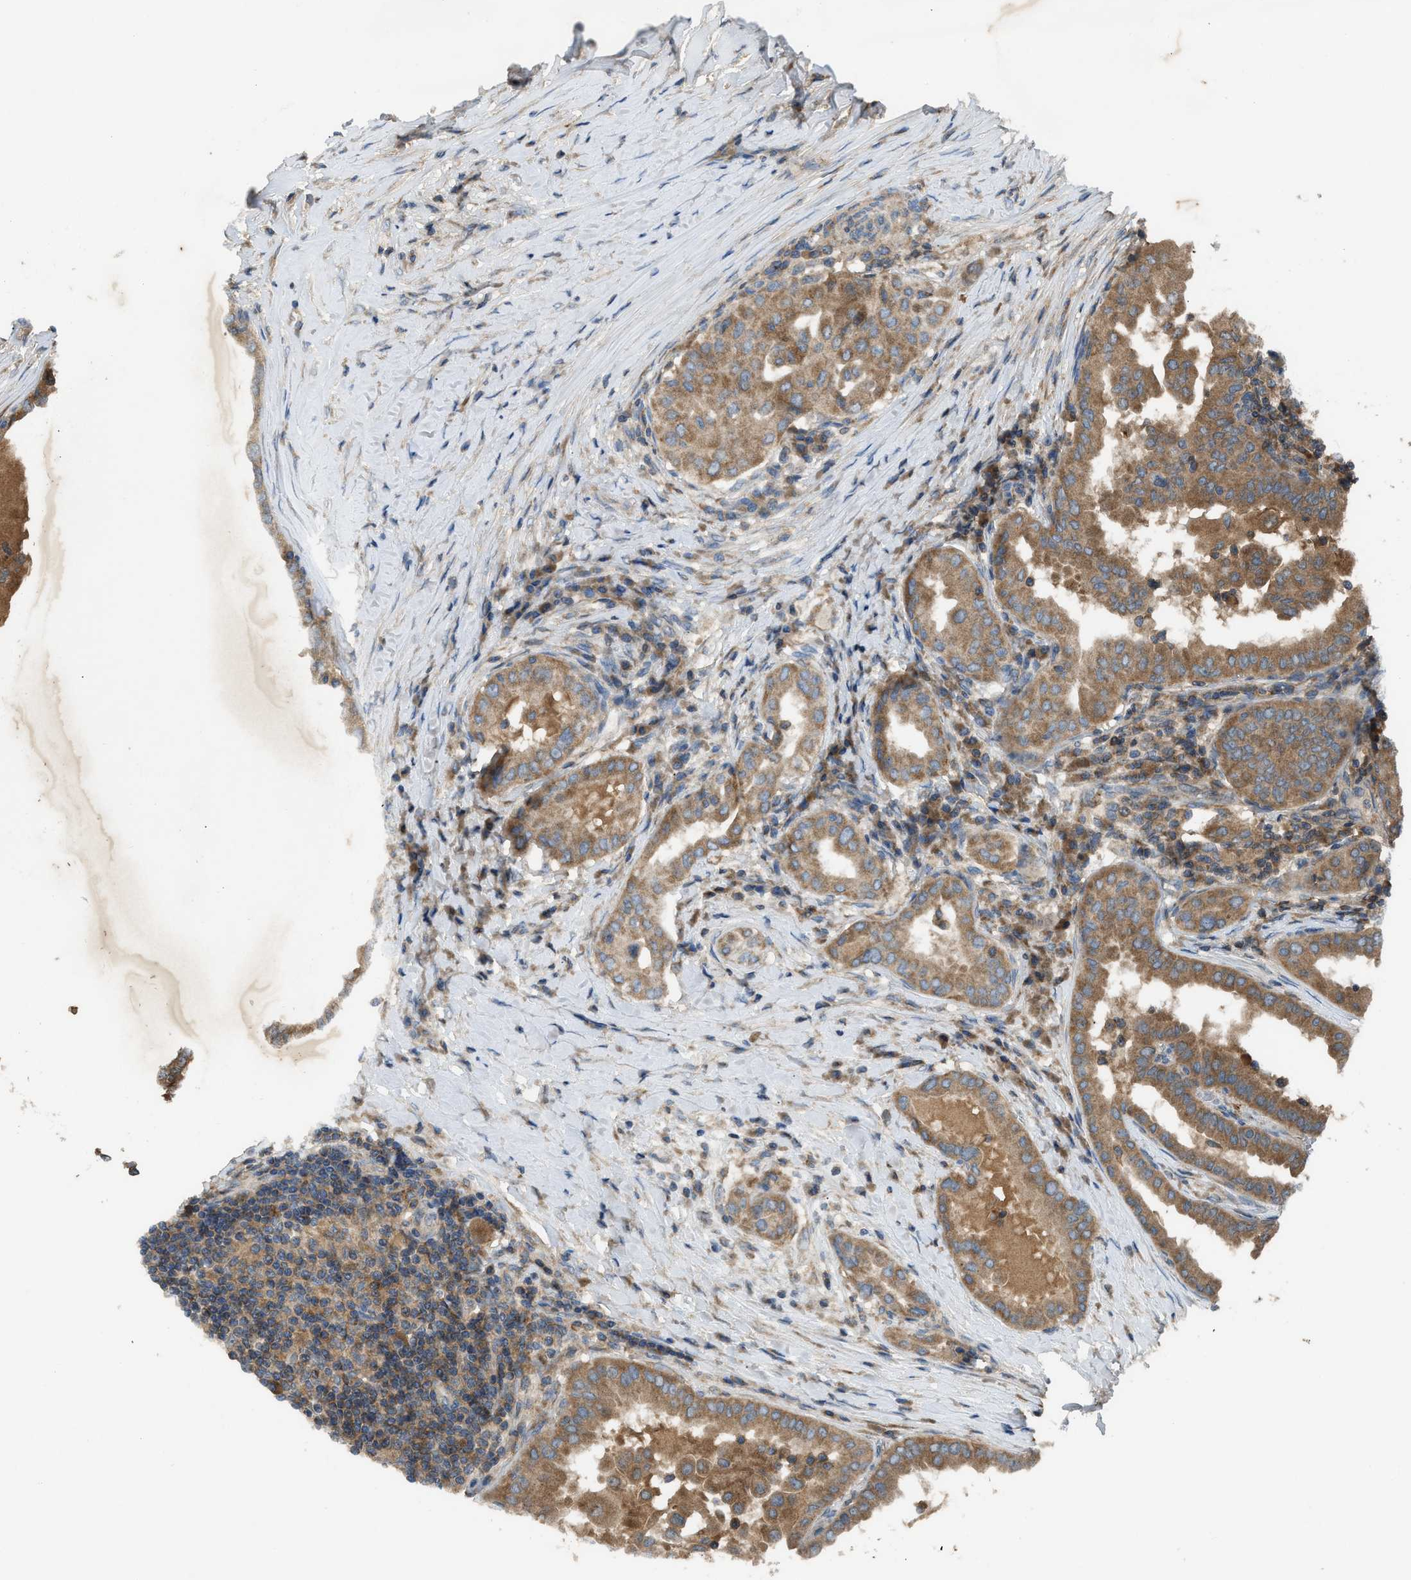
{"staining": {"intensity": "moderate", "quantity": ">75%", "location": "cytoplasmic/membranous"}, "tissue": "thyroid cancer", "cell_type": "Tumor cells", "image_type": "cancer", "snomed": [{"axis": "morphology", "description": "Papillary adenocarcinoma, NOS"}, {"axis": "topography", "description": "Thyroid gland"}], "caption": "DAB immunohistochemical staining of thyroid papillary adenocarcinoma shows moderate cytoplasmic/membranous protein staining in about >75% of tumor cells. Ihc stains the protein in brown and the nuclei are stained blue.", "gene": "PAFAH2", "patient": {"sex": "male", "age": 33}}